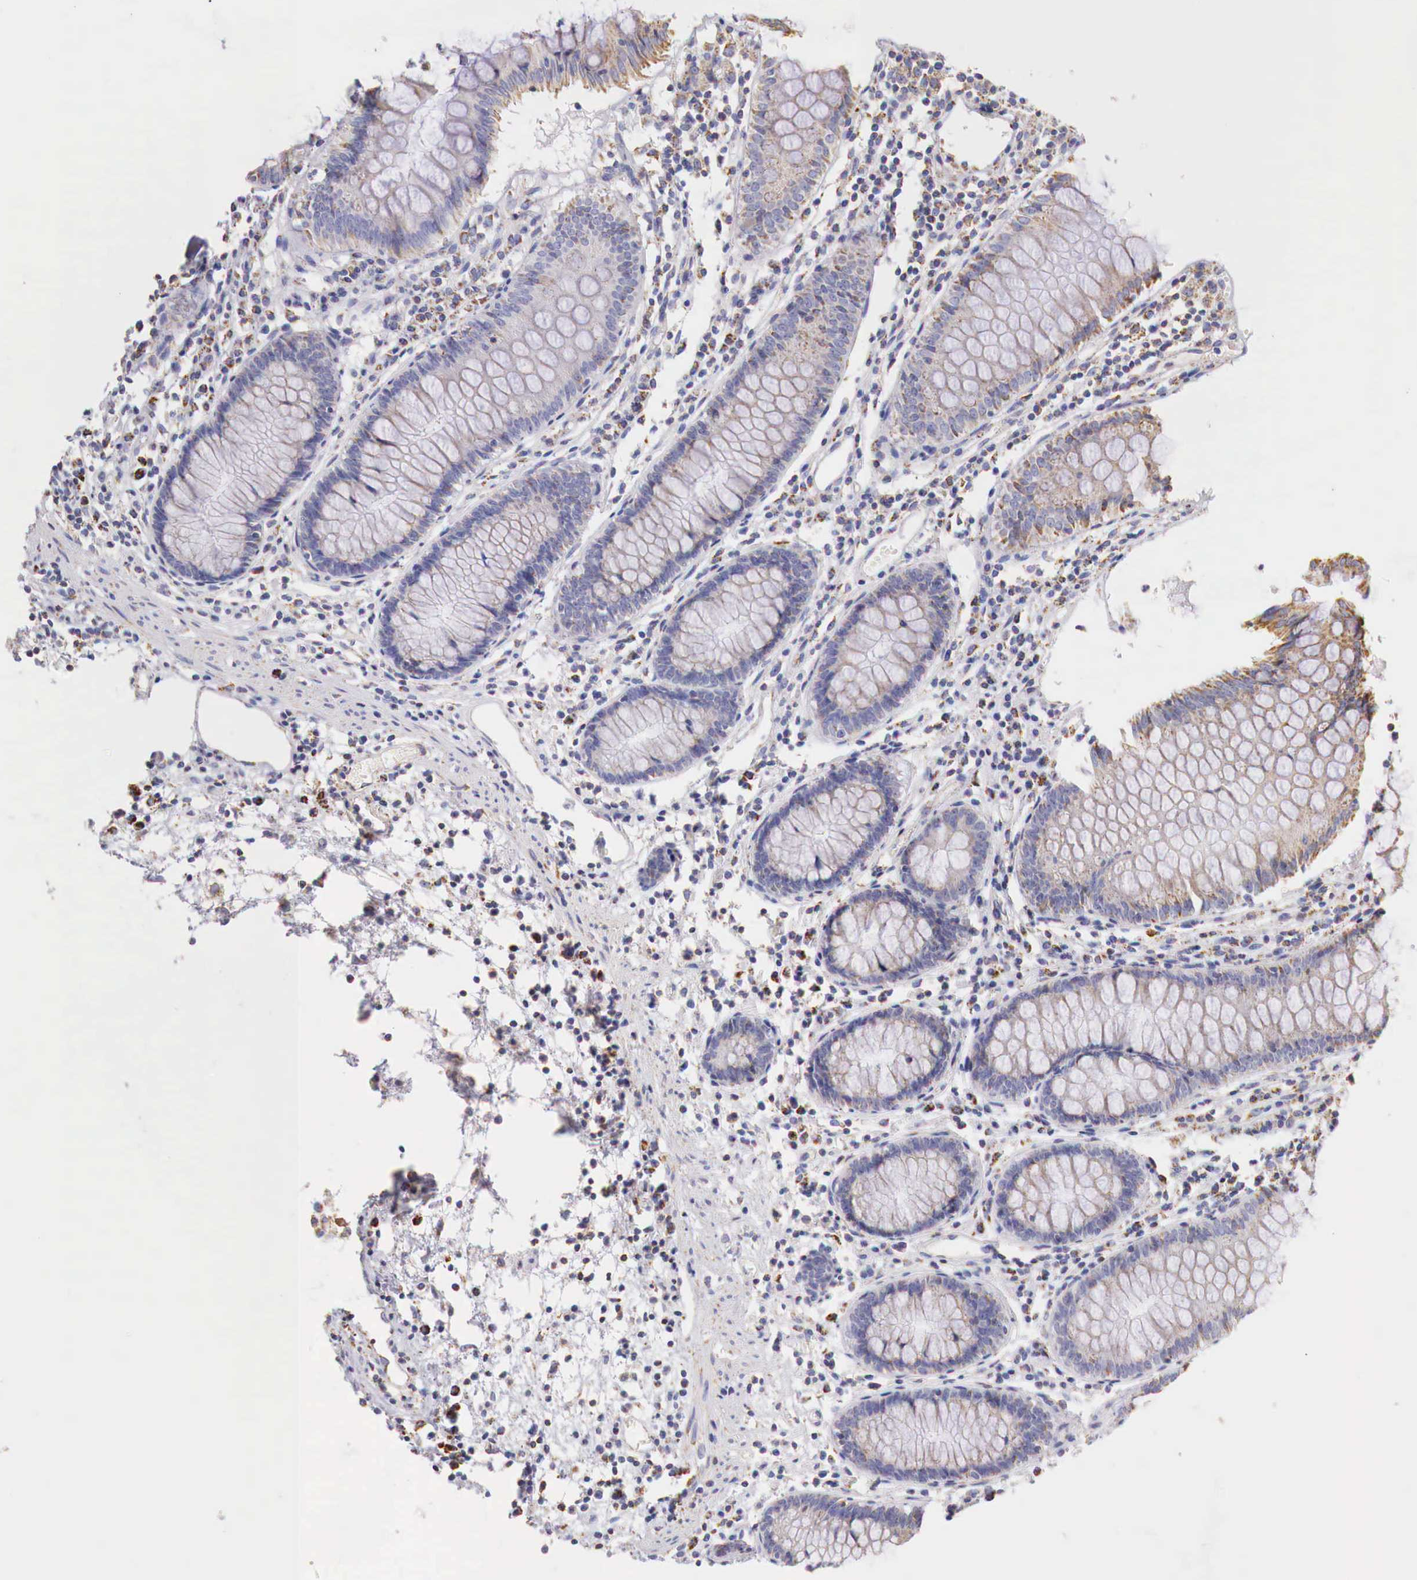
{"staining": {"intensity": "negative", "quantity": "none", "location": "none"}, "tissue": "colon", "cell_type": "Endothelial cells", "image_type": "normal", "snomed": [{"axis": "morphology", "description": "Normal tissue, NOS"}, {"axis": "topography", "description": "Colon"}], "caption": "Immunohistochemical staining of unremarkable human colon demonstrates no significant expression in endothelial cells. The staining is performed using DAB (3,3'-diaminobenzidine) brown chromogen with nuclei counter-stained in using hematoxylin.", "gene": "IDH3G", "patient": {"sex": "female", "age": 55}}